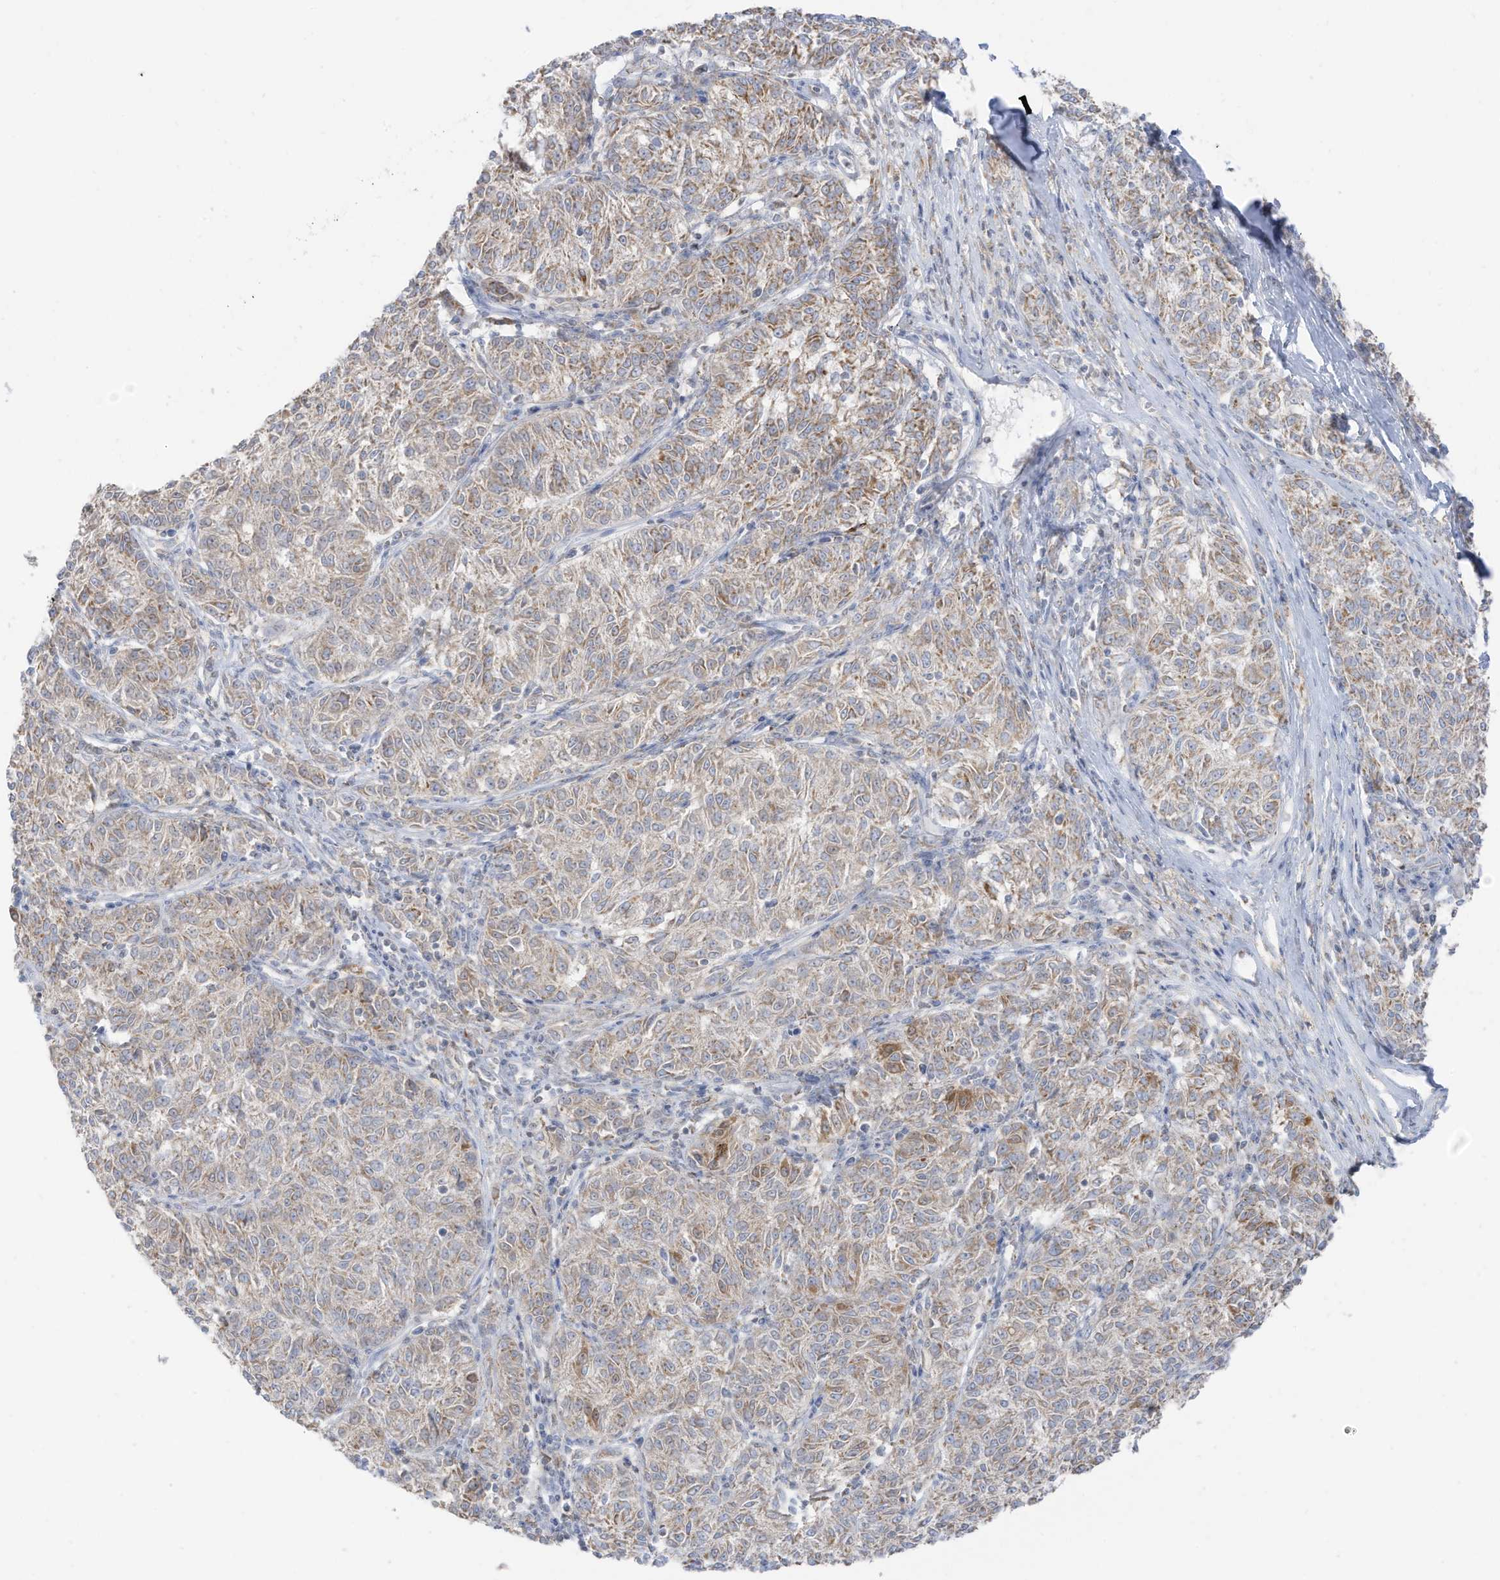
{"staining": {"intensity": "weak", "quantity": ">75%", "location": "cytoplasmic/membranous"}, "tissue": "melanoma", "cell_type": "Tumor cells", "image_type": "cancer", "snomed": [{"axis": "morphology", "description": "Malignant melanoma, NOS"}, {"axis": "topography", "description": "Skin"}], "caption": "This micrograph demonstrates immunohistochemistry staining of human melanoma, with low weak cytoplasmic/membranous expression in about >75% of tumor cells.", "gene": "ETHE1", "patient": {"sex": "female", "age": 72}}